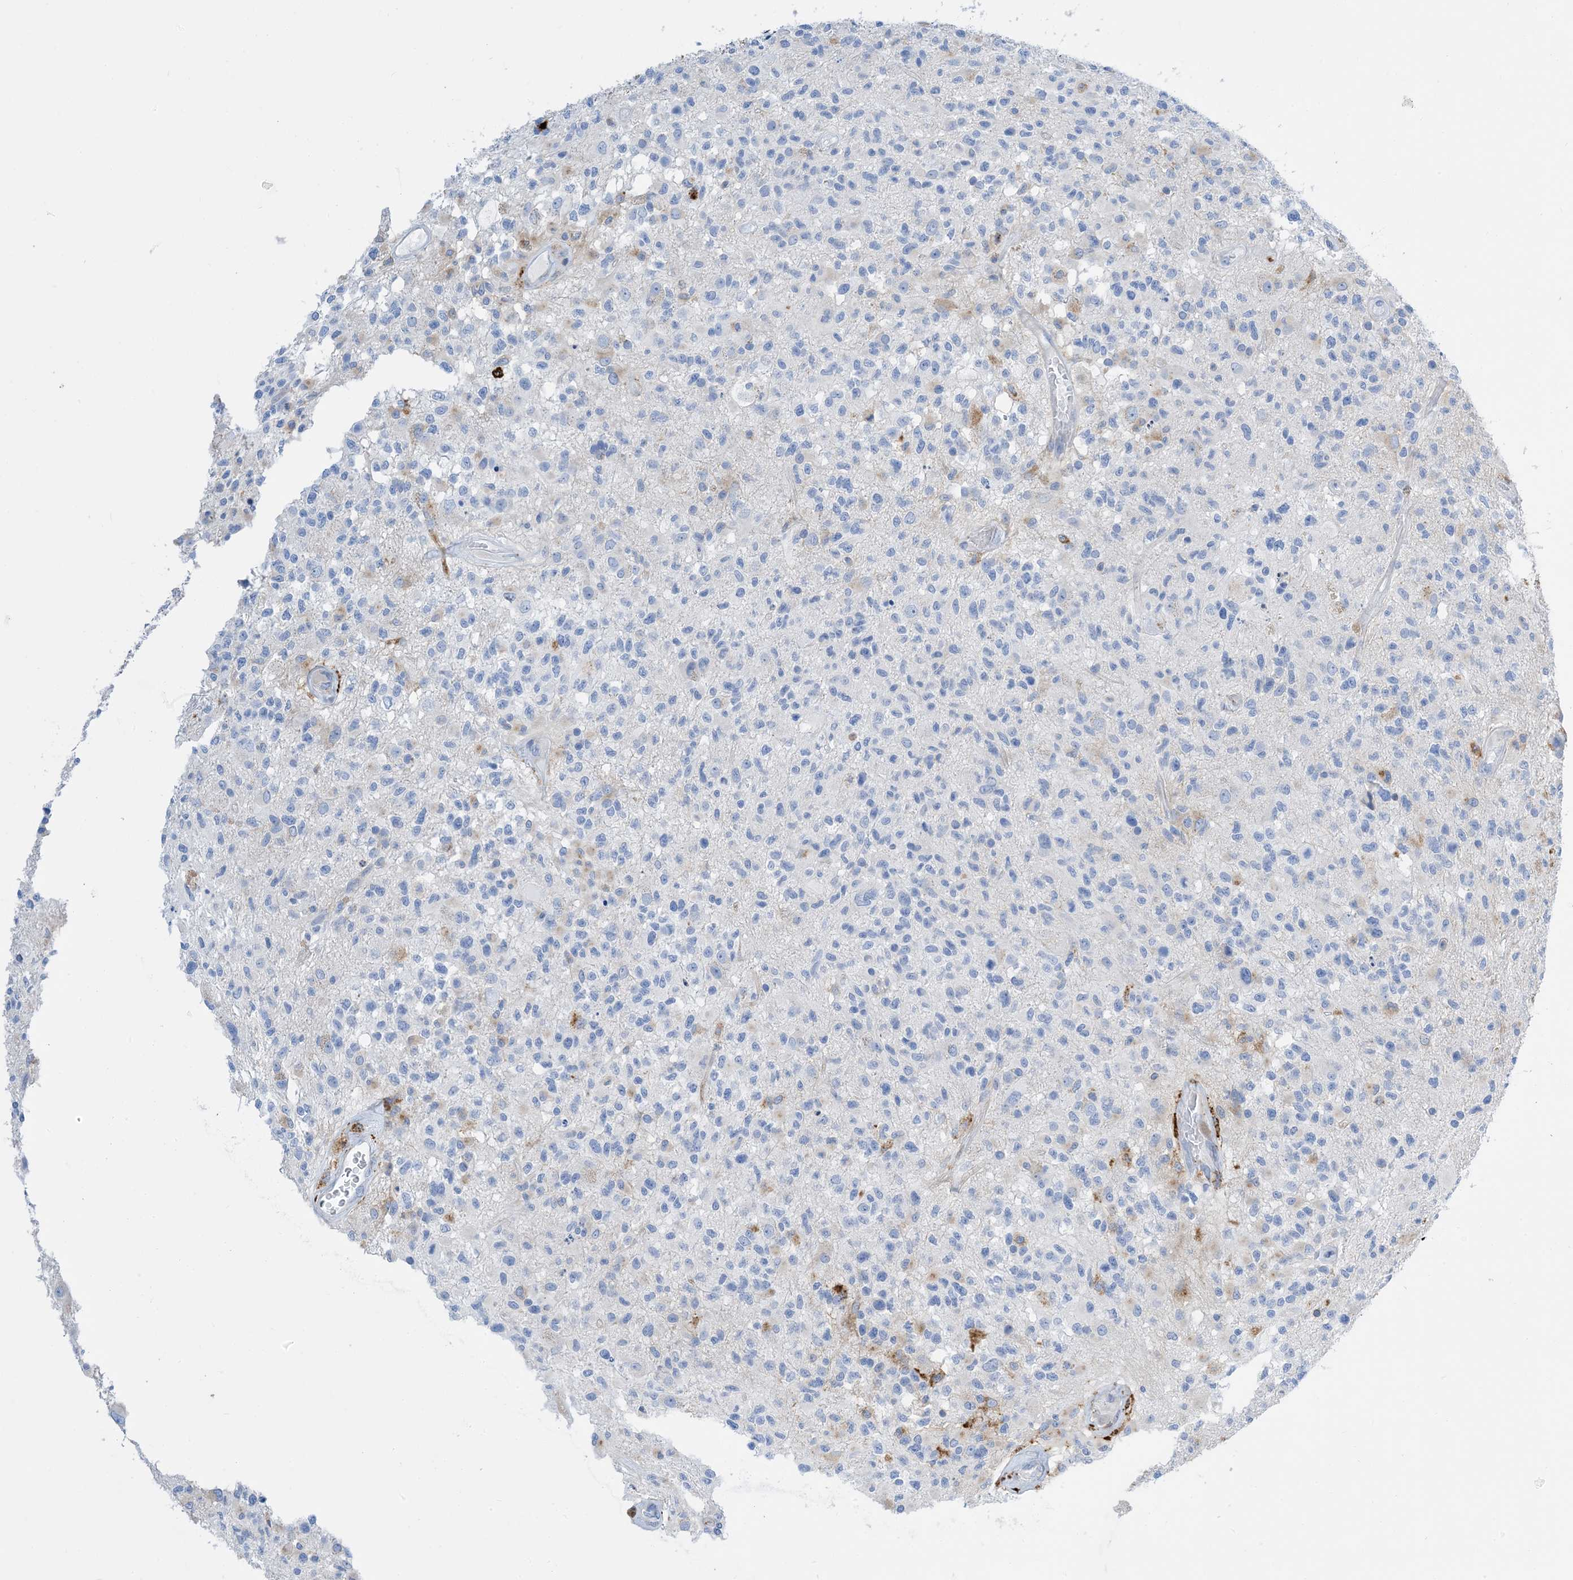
{"staining": {"intensity": "negative", "quantity": "none", "location": "none"}, "tissue": "glioma", "cell_type": "Tumor cells", "image_type": "cancer", "snomed": [{"axis": "morphology", "description": "Glioma, malignant, High grade"}, {"axis": "morphology", "description": "Glioblastoma, NOS"}, {"axis": "topography", "description": "Brain"}], "caption": "An immunohistochemistry (IHC) micrograph of high-grade glioma (malignant) is shown. There is no staining in tumor cells of high-grade glioma (malignant).", "gene": "DPH3", "patient": {"sex": "male", "age": 60}}